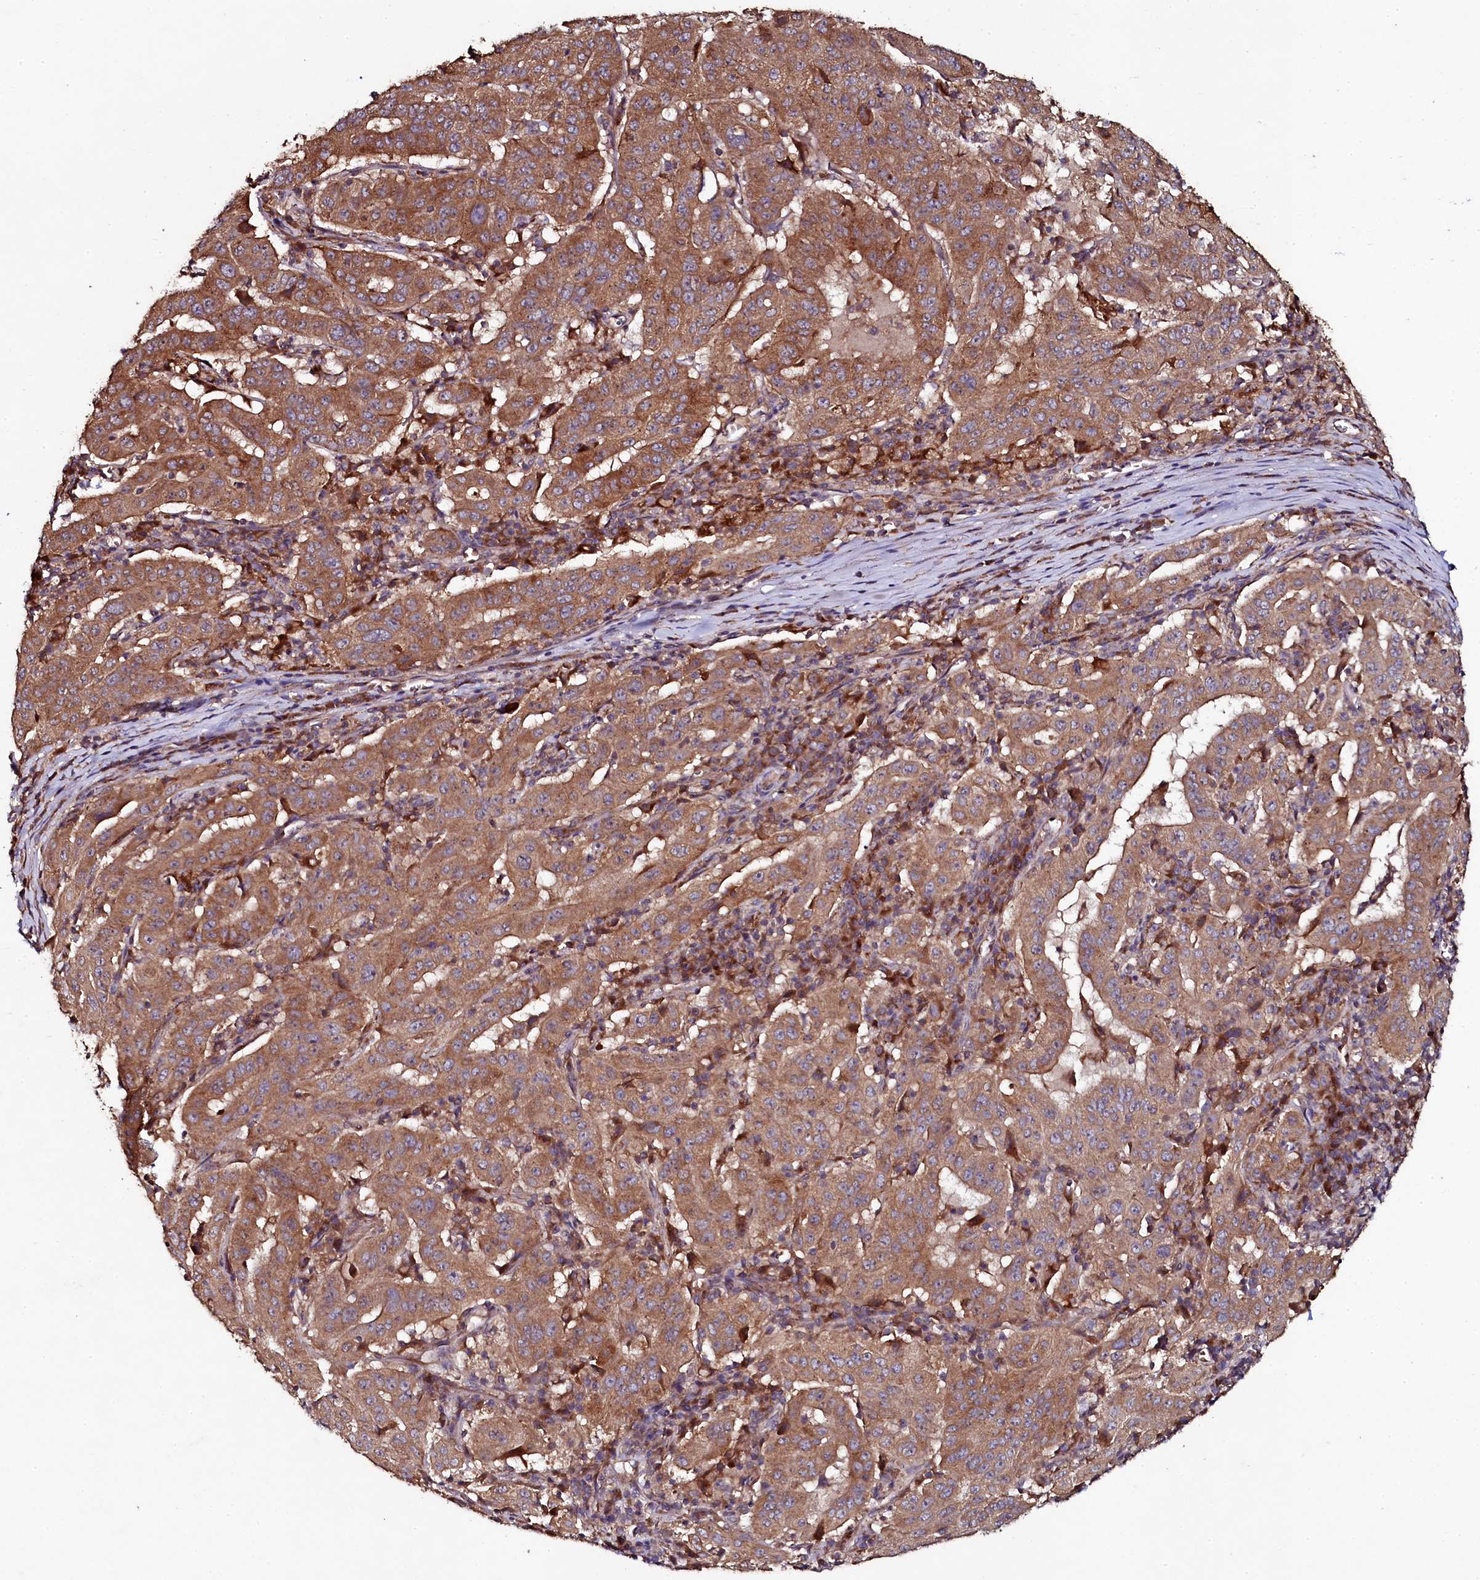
{"staining": {"intensity": "moderate", "quantity": ">75%", "location": "cytoplasmic/membranous"}, "tissue": "pancreatic cancer", "cell_type": "Tumor cells", "image_type": "cancer", "snomed": [{"axis": "morphology", "description": "Adenocarcinoma, NOS"}, {"axis": "topography", "description": "Pancreas"}], "caption": "Brown immunohistochemical staining in pancreatic adenocarcinoma displays moderate cytoplasmic/membranous expression in approximately >75% of tumor cells.", "gene": "SEC24C", "patient": {"sex": "male", "age": 63}}